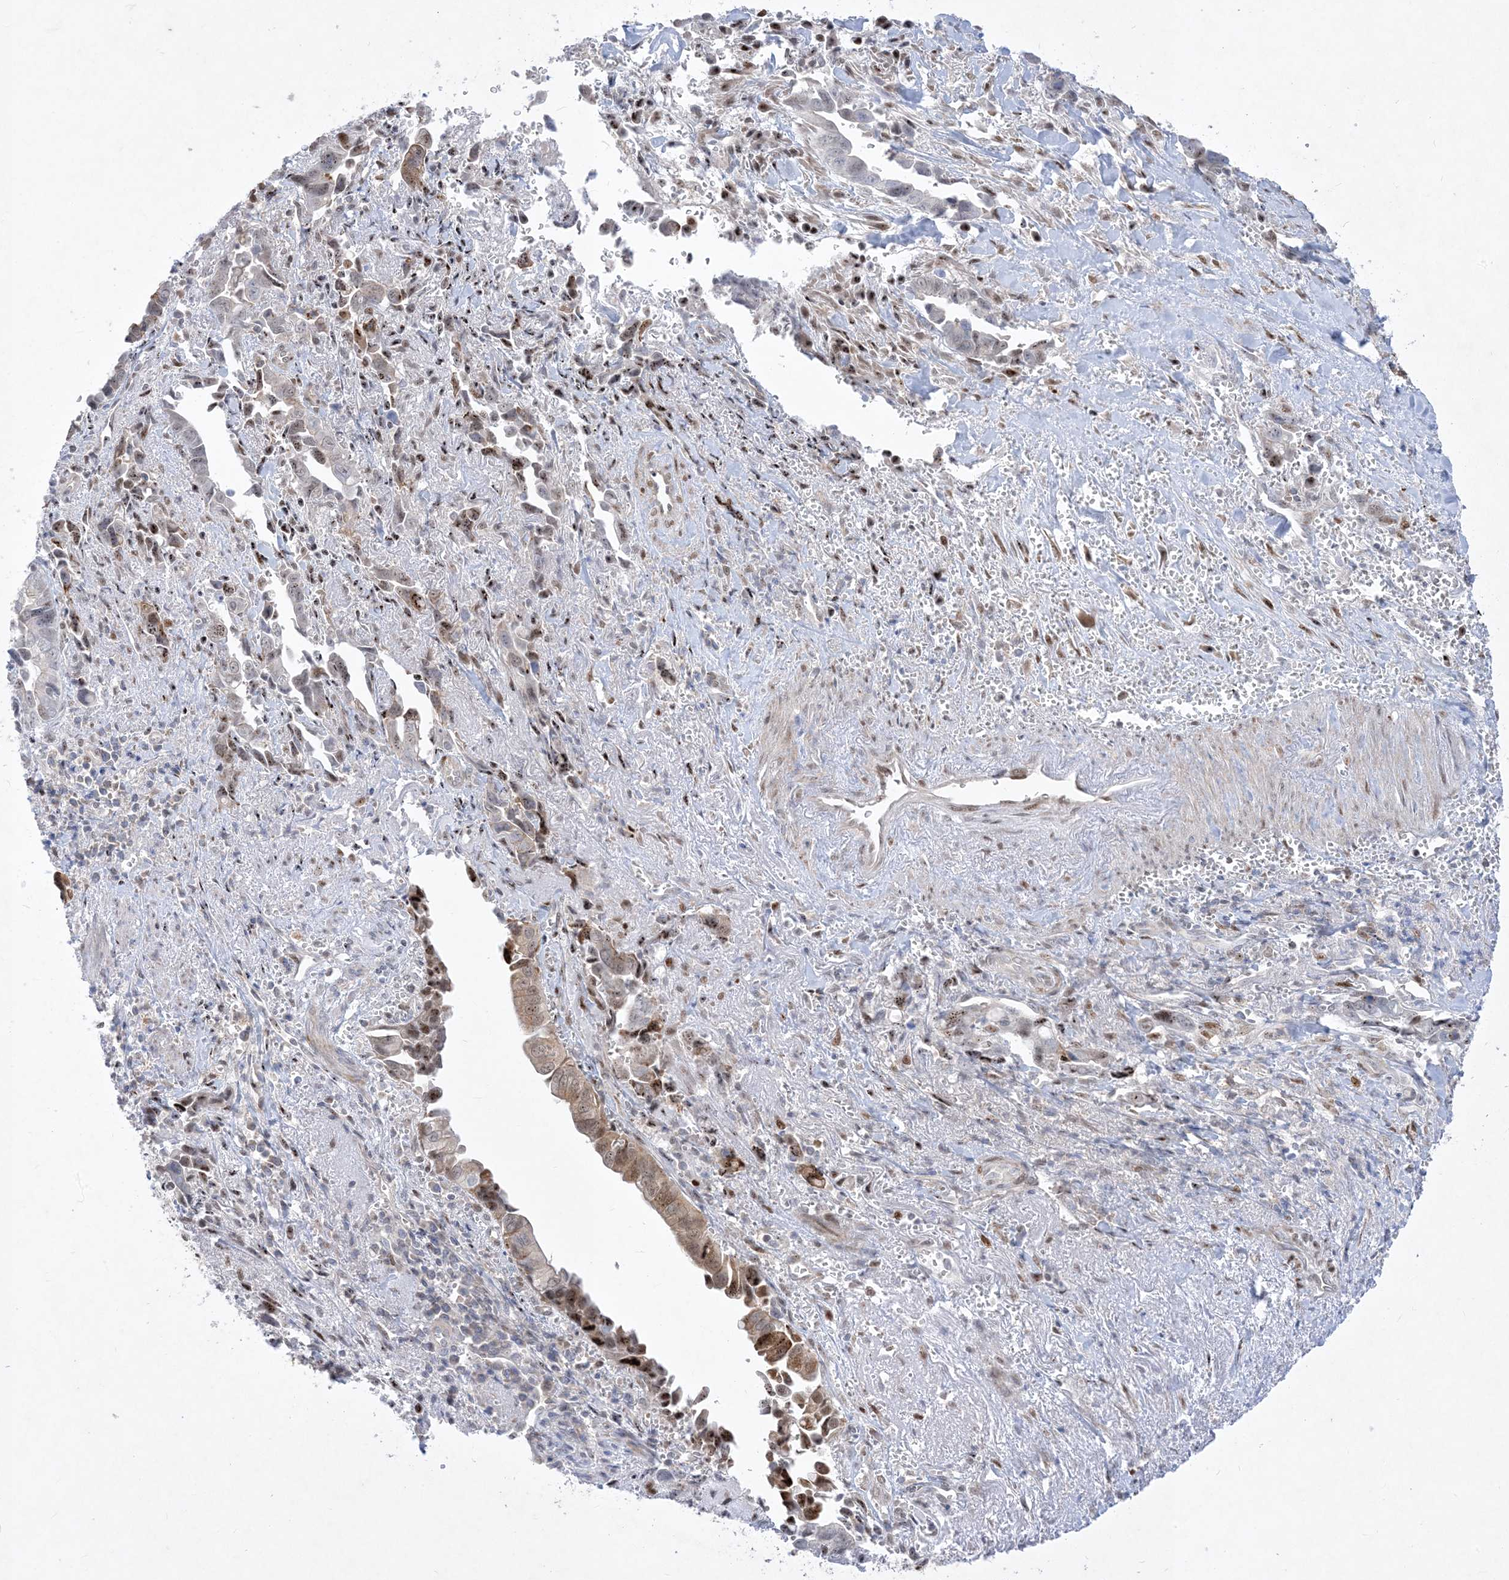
{"staining": {"intensity": "weak", "quantity": "25%-75%", "location": "cytoplasmic/membranous,nuclear"}, "tissue": "liver cancer", "cell_type": "Tumor cells", "image_type": "cancer", "snomed": [{"axis": "morphology", "description": "Cholangiocarcinoma"}, {"axis": "topography", "description": "Liver"}], "caption": "Immunohistochemistry (DAB) staining of human cholangiocarcinoma (liver) shows weak cytoplasmic/membranous and nuclear protein staining in approximately 25%-75% of tumor cells.", "gene": "BHLHE40", "patient": {"sex": "female", "age": 79}}